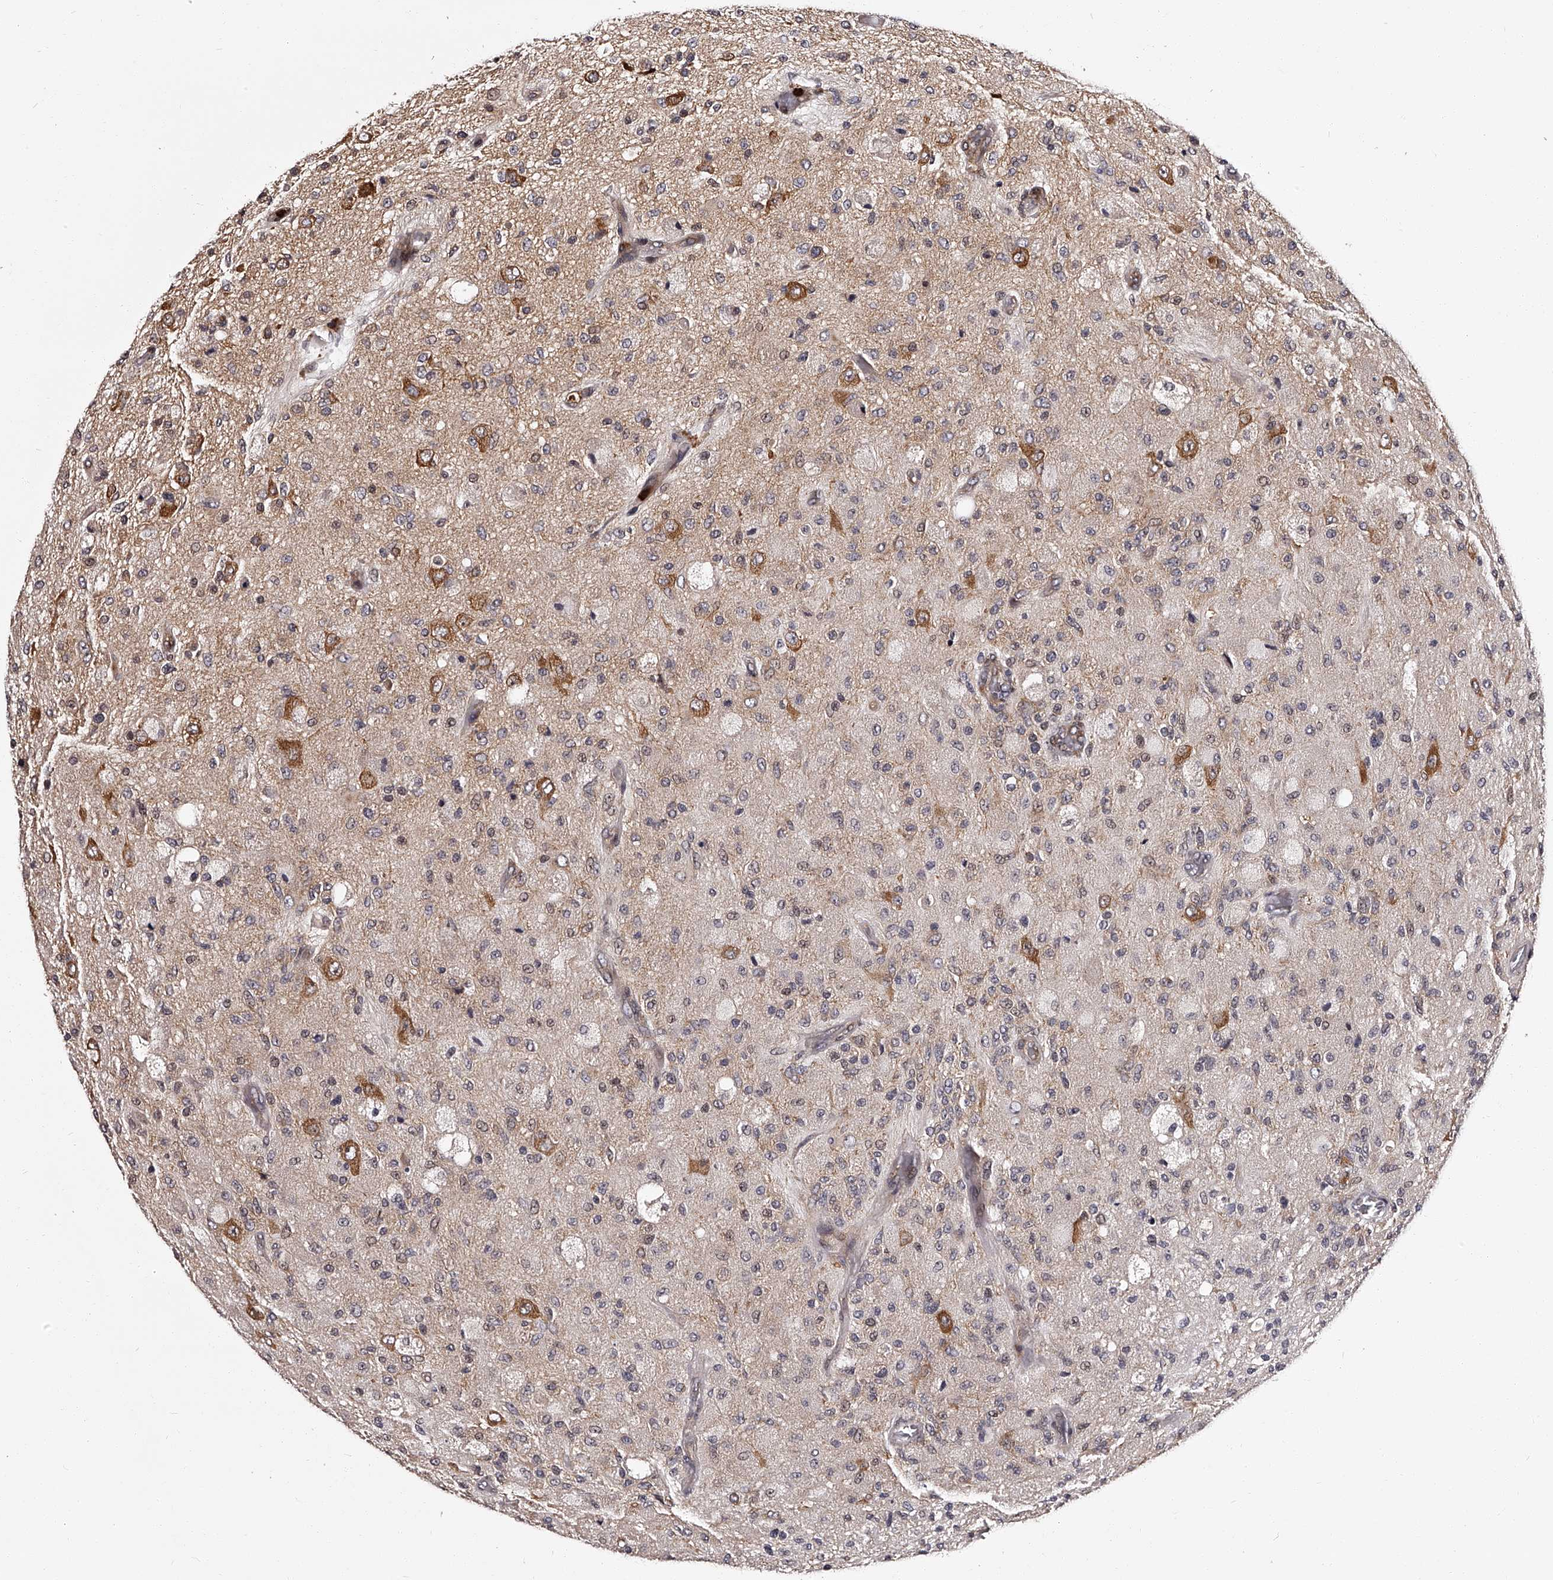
{"staining": {"intensity": "moderate", "quantity": "<25%", "location": "cytoplasmic/membranous"}, "tissue": "glioma", "cell_type": "Tumor cells", "image_type": "cancer", "snomed": [{"axis": "morphology", "description": "Normal tissue, NOS"}, {"axis": "morphology", "description": "Glioma, malignant, High grade"}, {"axis": "topography", "description": "Cerebral cortex"}], "caption": "Immunohistochemical staining of human glioma displays low levels of moderate cytoplasmic/membranous protein staining in approximately <25% of tumor cells.", "gene": "RSC1A1", "patient": {"sex": "male", "age": 77}}